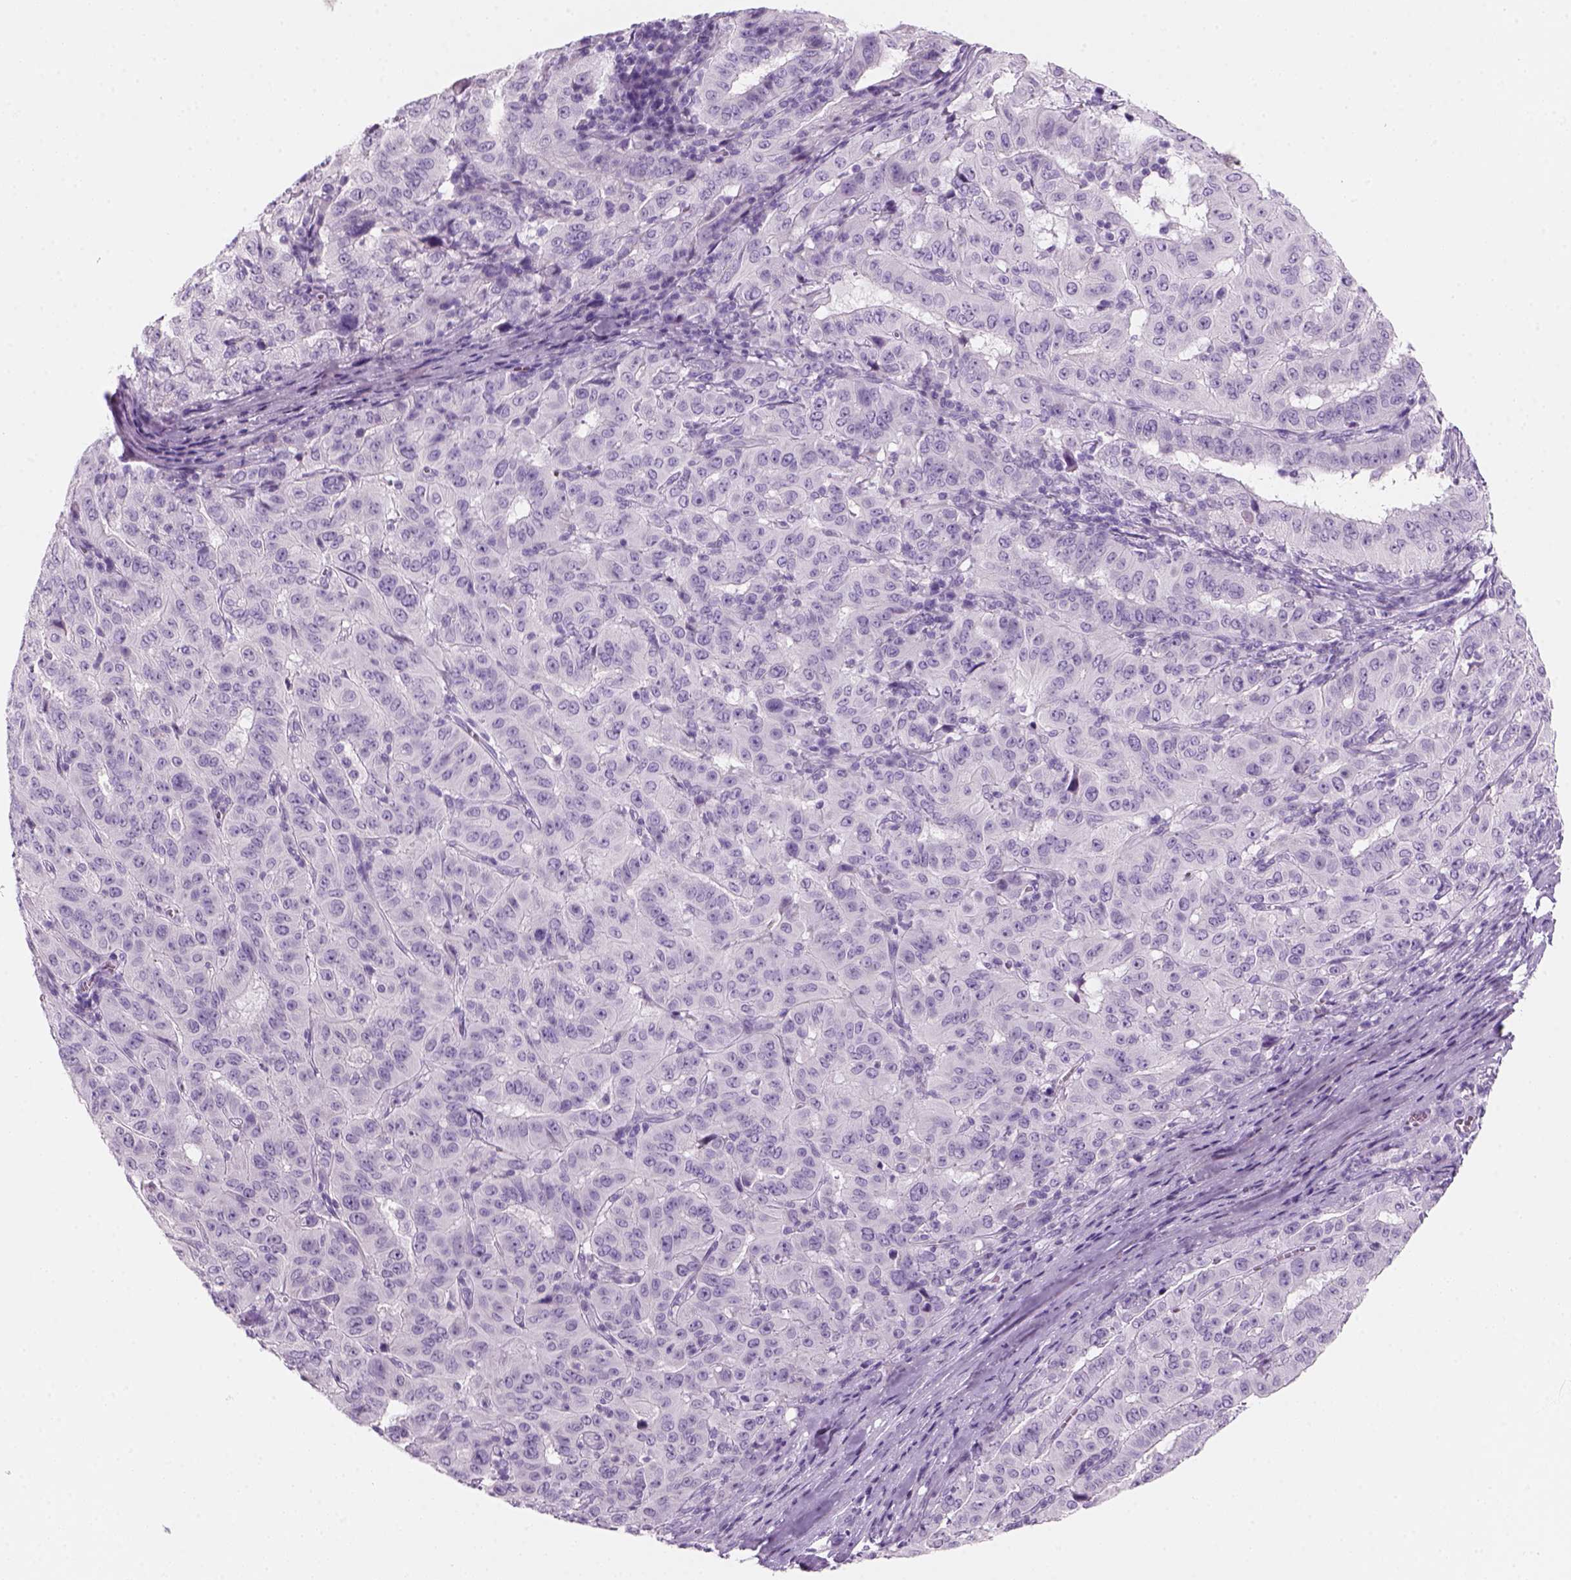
{"staining": {"intensity": "negative", "quantity": "none", "location": "none"}, "tissue": "pancreatic cancer", "cell_type": "Tumor cells", "image_type": "cancer", "snomed": [{"axis": "morphology", "description": "Adenocarcinoma, NOS"}, {"axis": "topography", "description": "Pancreas"}], "caption": "Tumor cells are negative for protein expression in human pancreatic cancer.", "gene": "KRTAP11-1", "patient": {"sex": "male", "age": 63}}